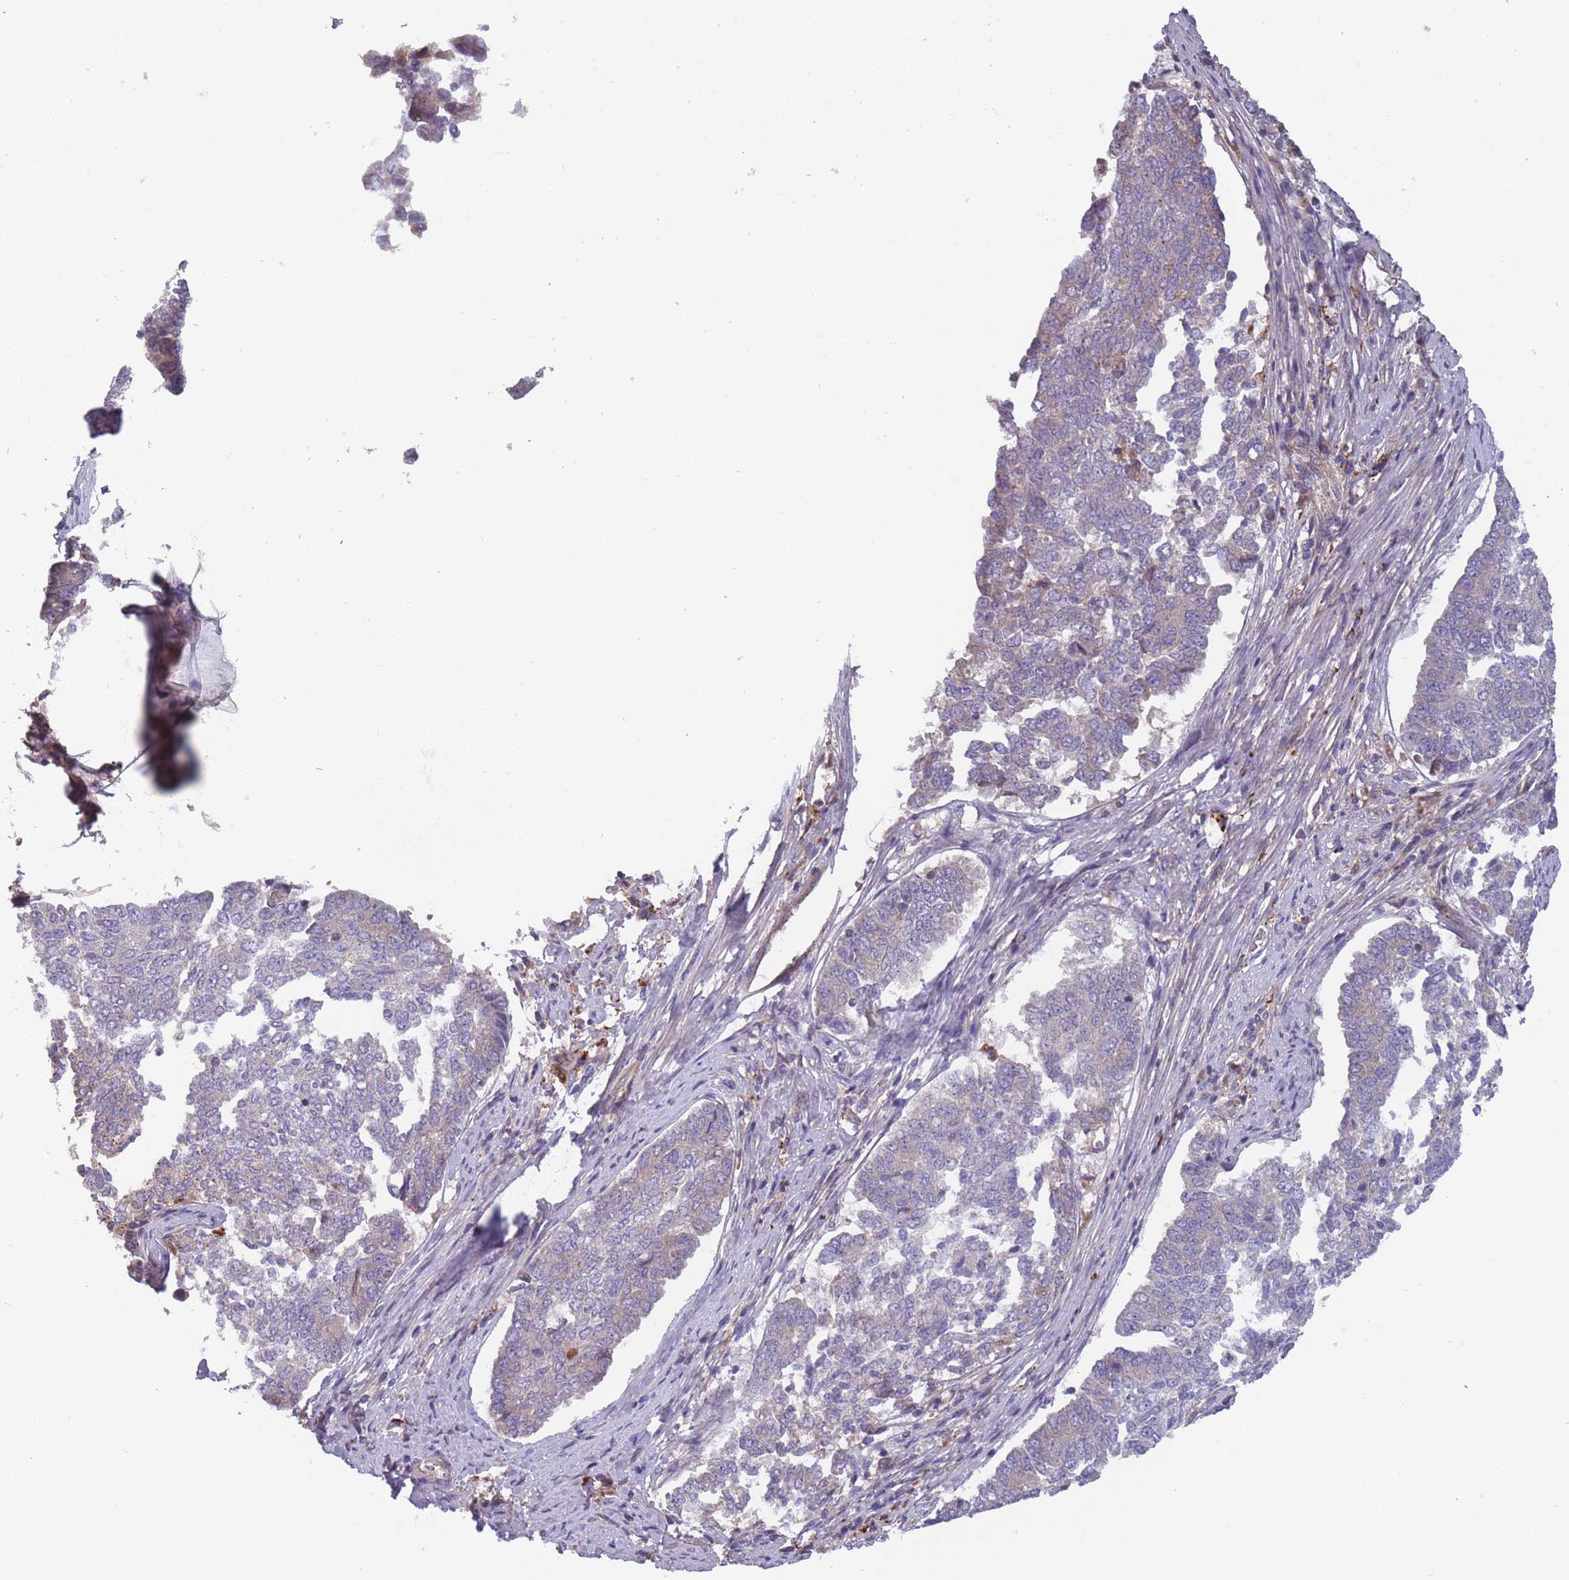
{"staining": {"intensity": "negative", "quantity": "none", "location": "none"}, "tissue": "endometrial cancer", "cell_type": "Tumor cells", "image_type": "cancer", "snomed": [{"axis": "morphology", "description": "Adenocarcinoma, NOS"}, {"axis": "topography", "description": "Endometrium"}], "caption": "Photomicrograph shows no protein staining in tumor cells of endometrial cancer (adenocarcinoma) tissue.", "gene": "ITPKC", "patient": {"sex": "female", "age": 80}}